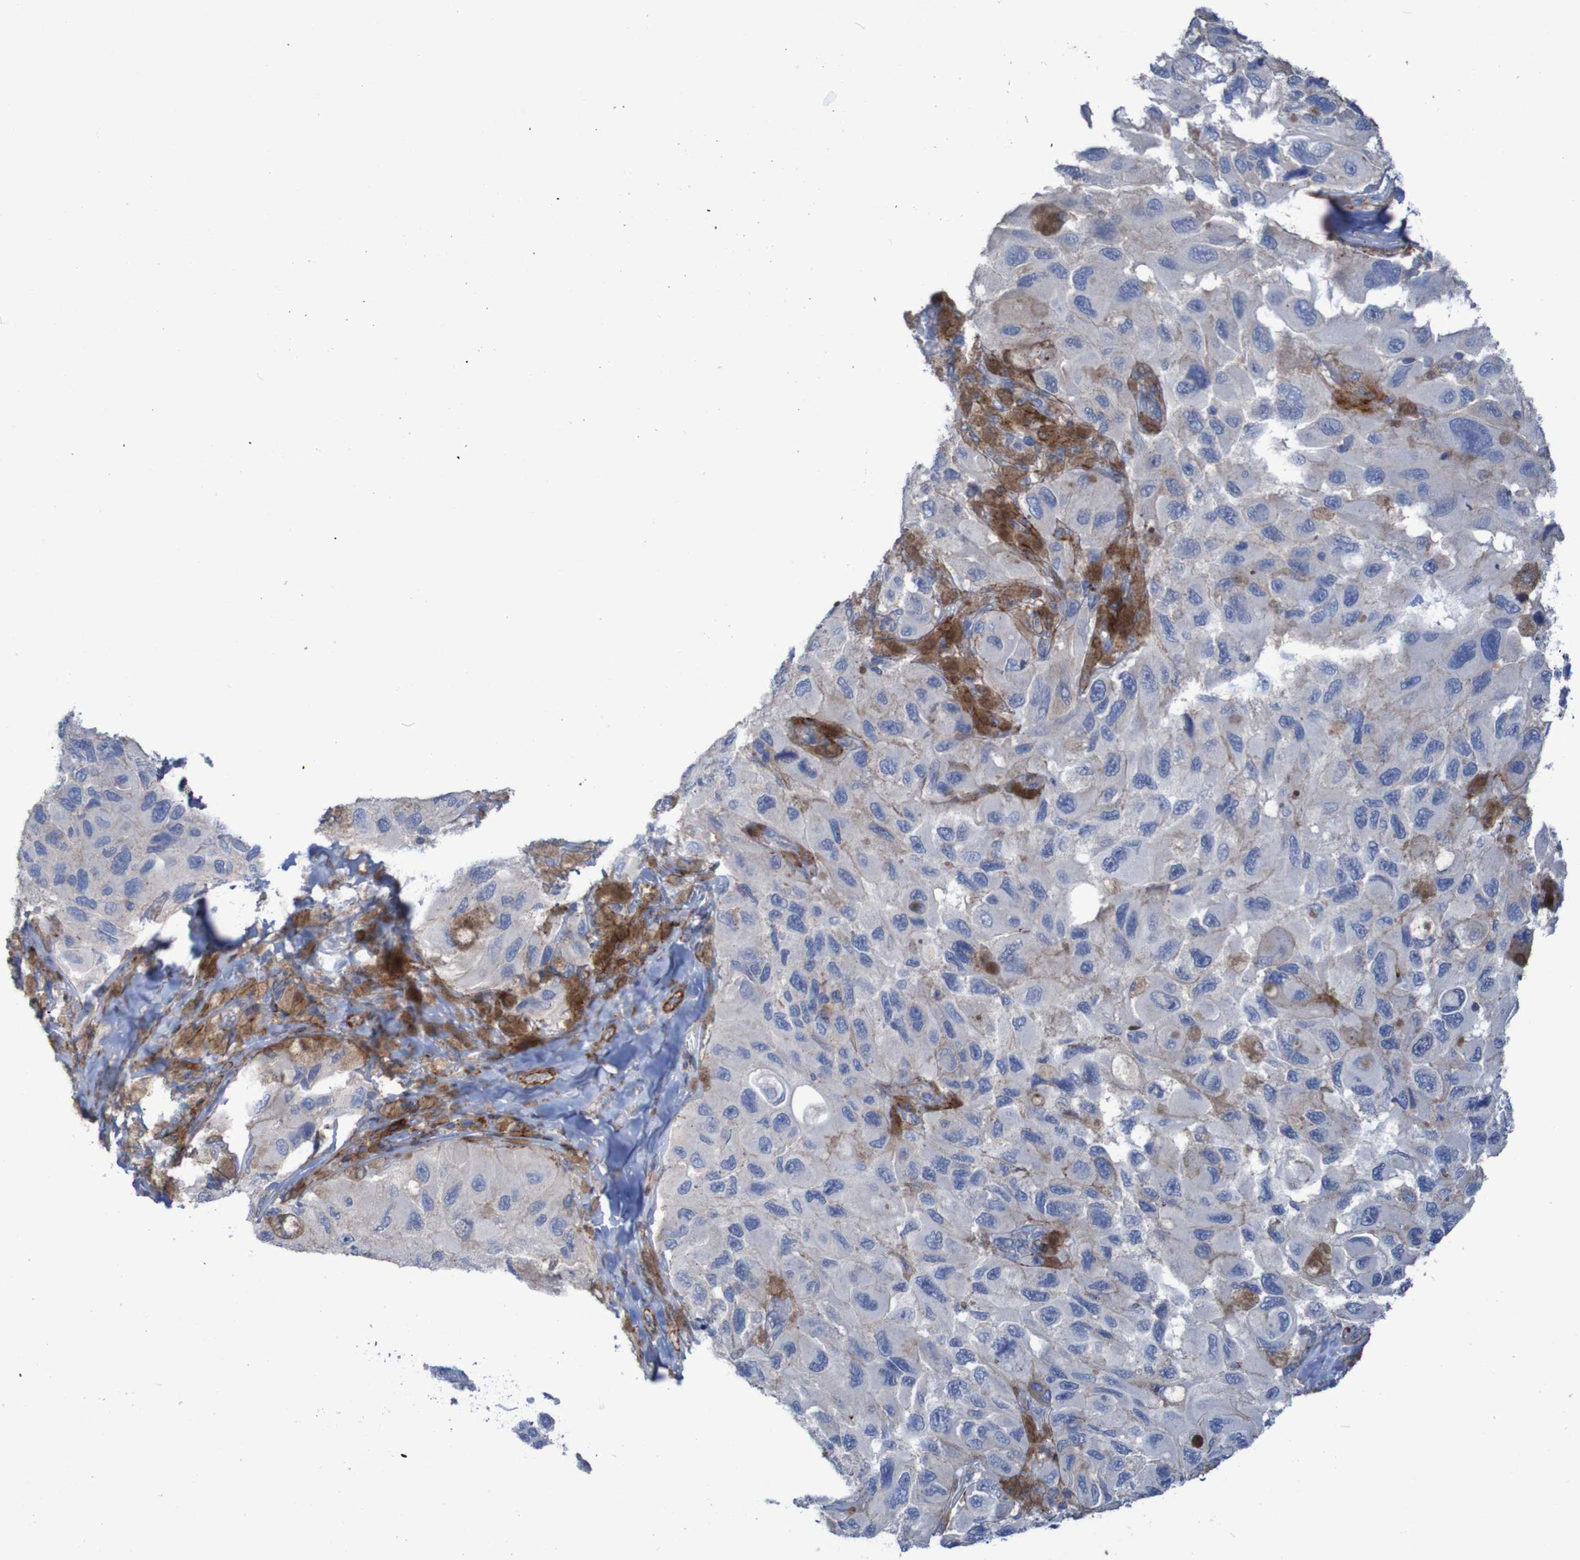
{"staining": {"intensity": "moderate", "quantity": "<25%", "location": "cytoplasmic/membranous"}, "tissue": "melanoma", "cell_type": "Tumor cells", "image_type": "cancer", "snomed": [{"axis": "morphology", "description": "Malignant melanoma, NOS"}, {"axis": "topography", "description": "Skin"}], "caption": "High-magnification brightfield microscopy of melanoma stained with DAB (3,3'-diaminobenzidine) (brown) and counterstained with hematoxylin (blue). tumor cells exhibit moderate cytoplasmic/membranous expression is present in about<25% of cells.", "gene": "RNF182", "patient": {"sex": "female", "age": 73}}